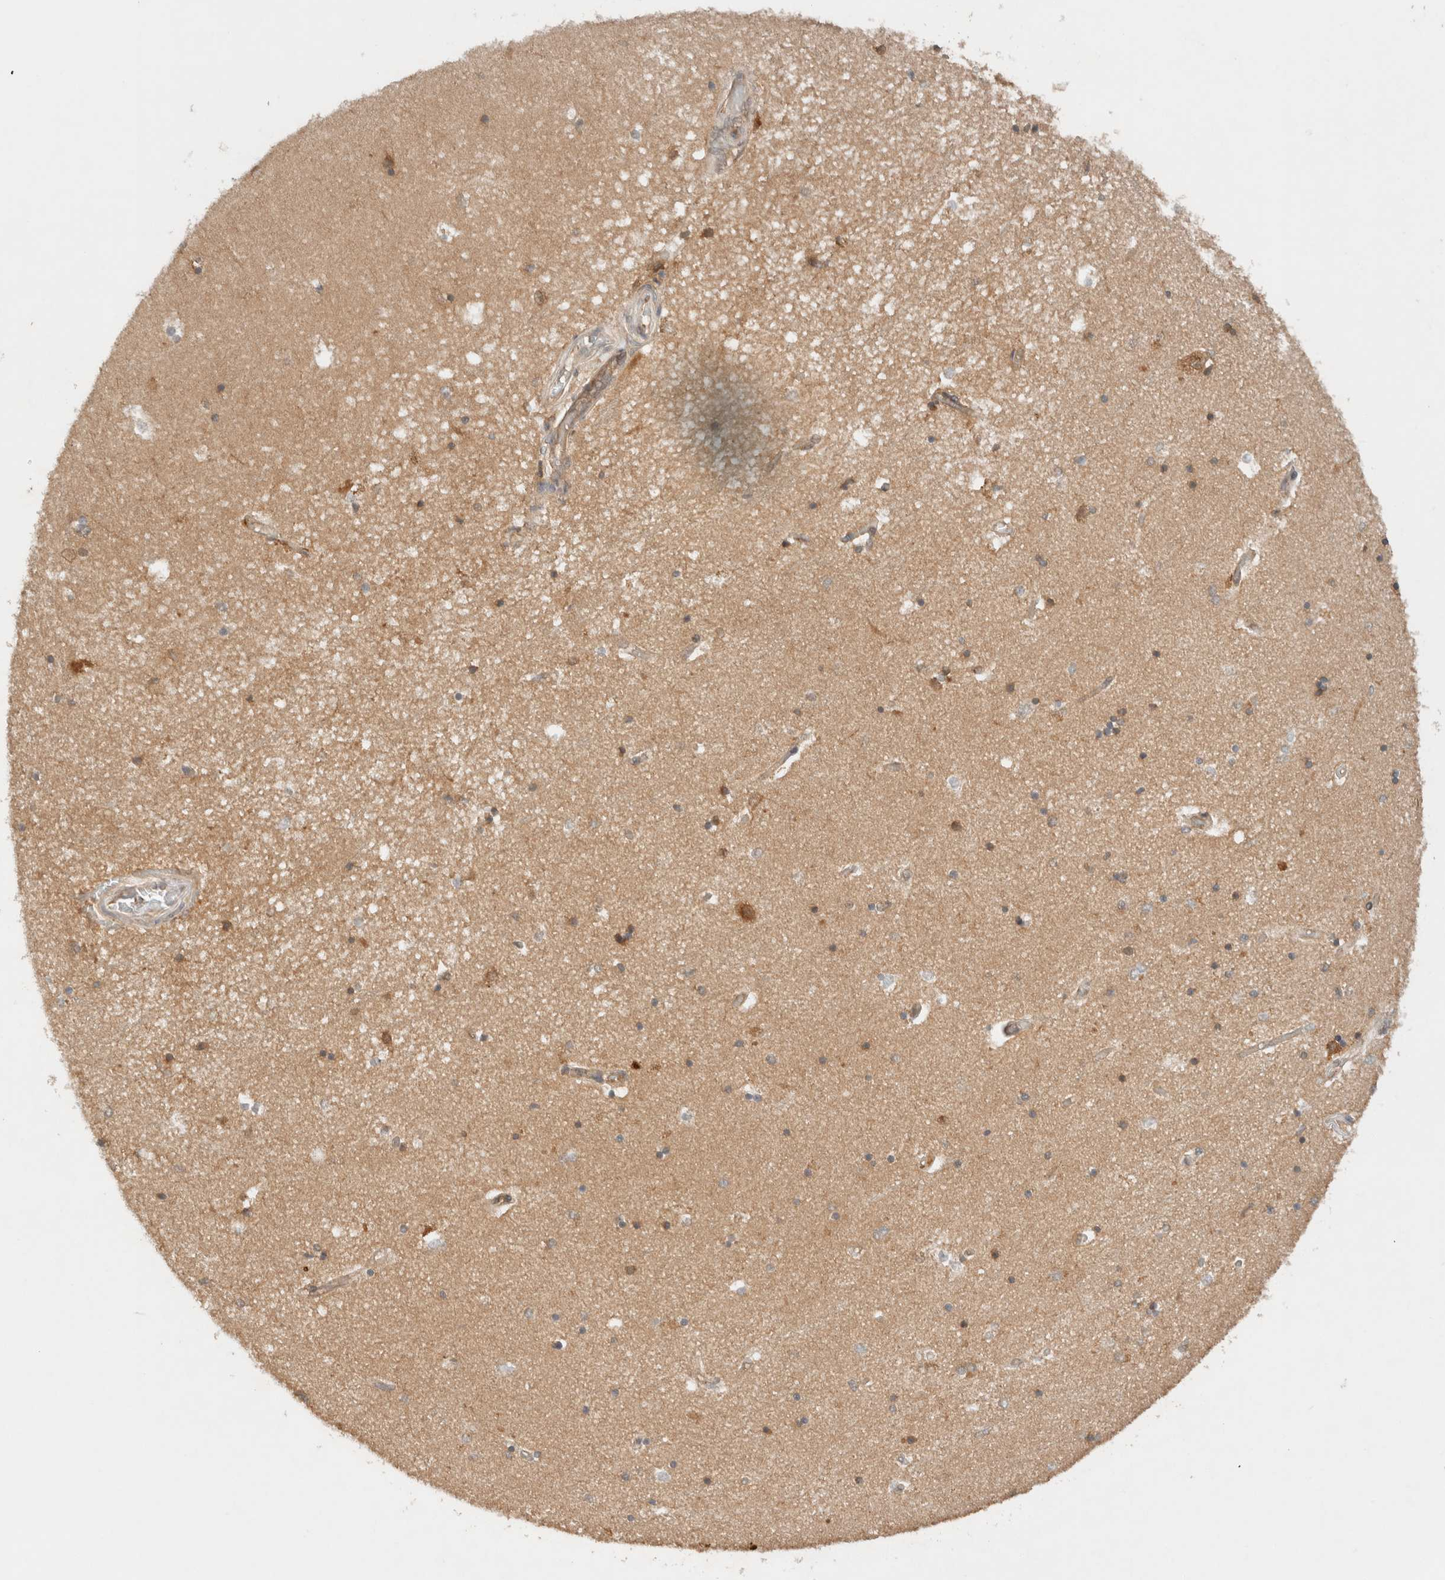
{"staining": {"intensity": "moderate", "quantity": "<25%", "location": "cytoplasmic/membranous"}, "tissue": "hippocampus", "cell_type": "Glial cells", "image_type": "normal", "snomed": [{"axis": "morphology", "description": "Normal tissue, NOS"}, {"axis": "topography", "description": "Hippocampus"}], "caption": "A low amount of moderate cytoplasmic/membranous staining is appreciated in approximately <25% of glial cells in normal hippocampus. (DAB IHC, brown staining for protein, blue staining for nuclei).", "gene": "ARFGEF2", "patient": {"sex": "male", "age": 45}}